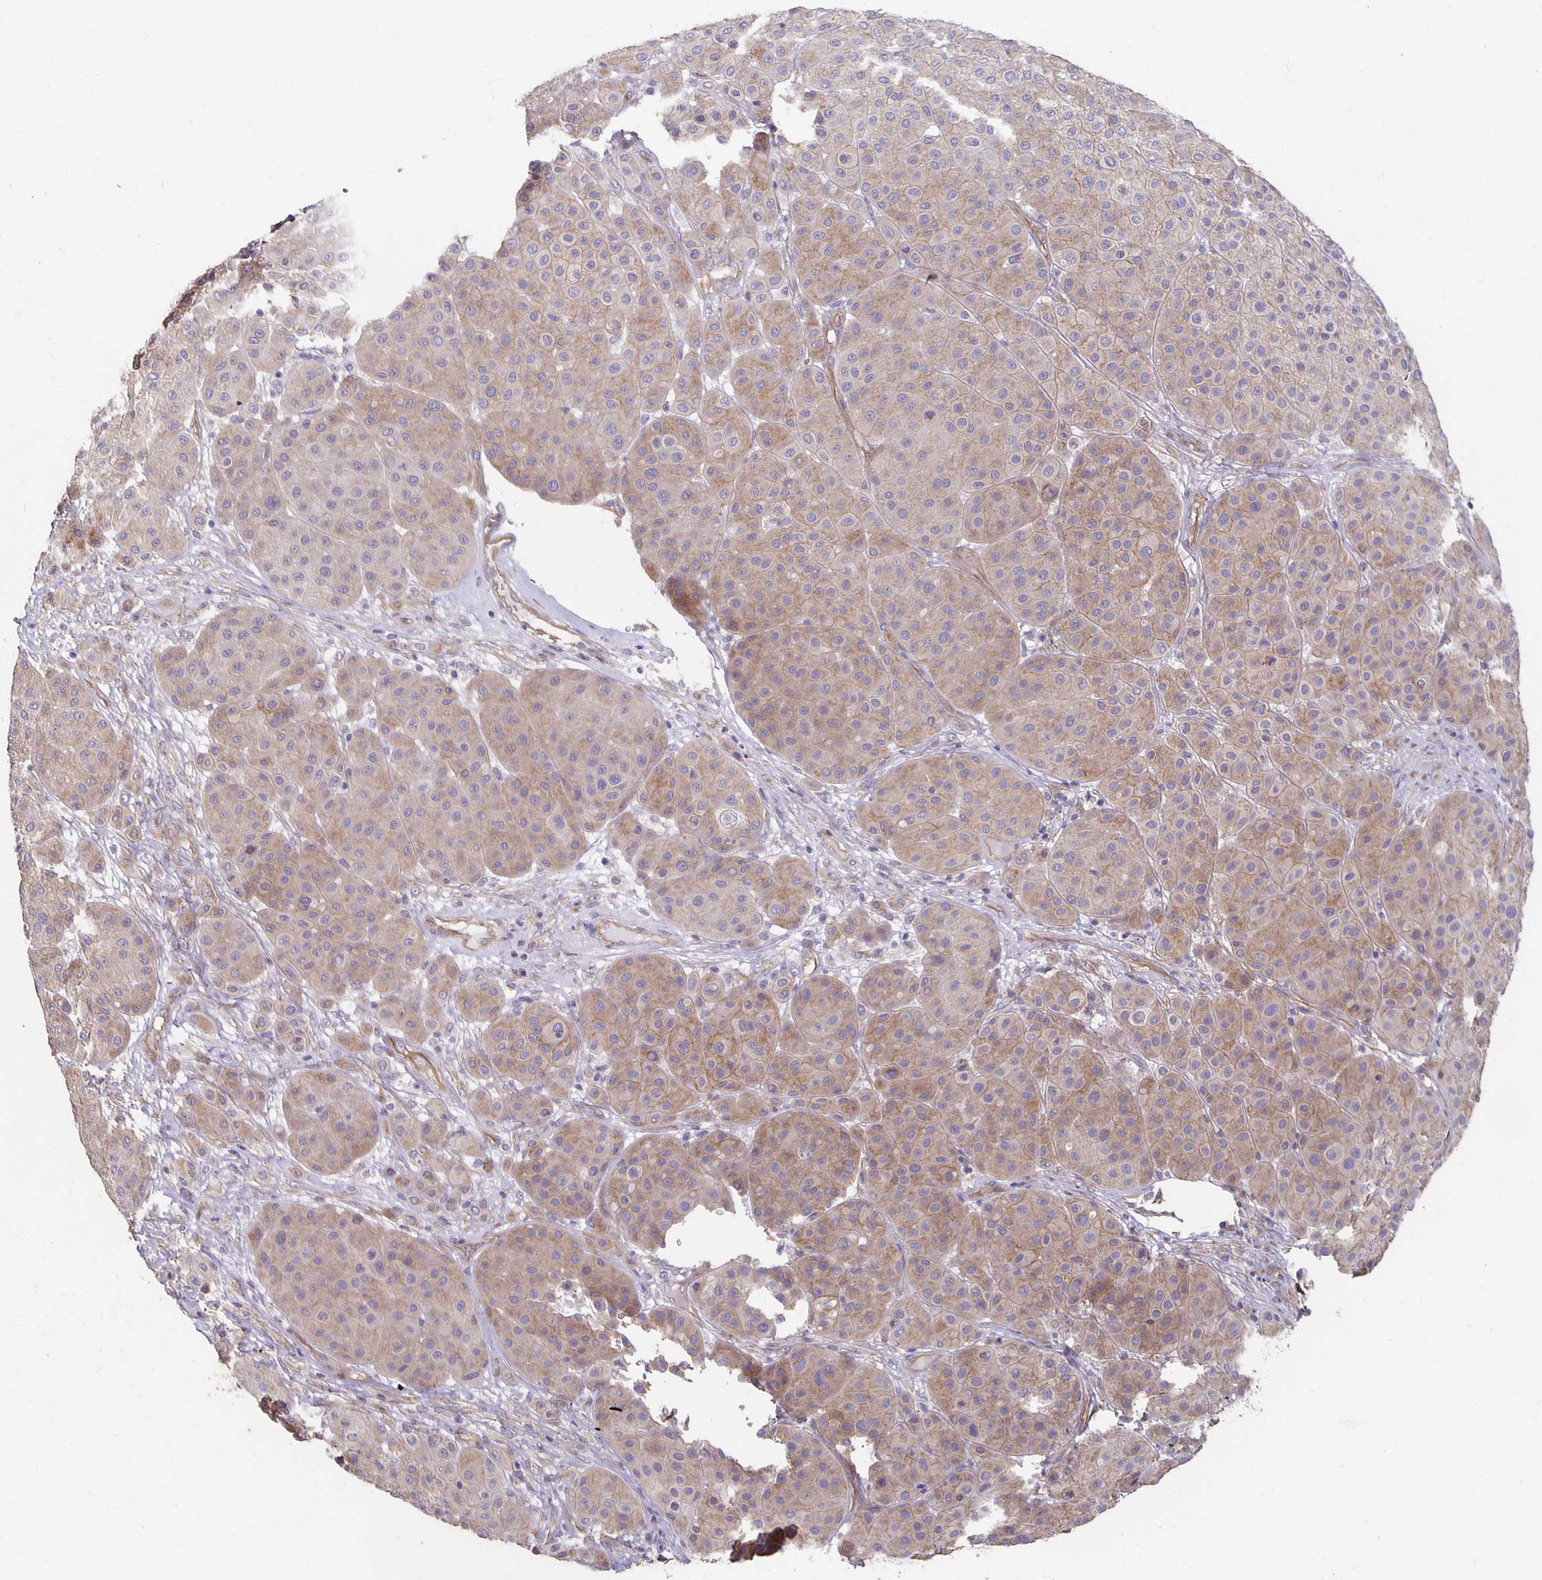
{"staining": {"intensity": "weak", "quantity": "25%-75%", "location": "cytoplasmic/membranous"}, "tissue": "melanoma", "cell_type": "Tumor cells", "image_type": "cancer", "snomed": [{"axis": "morphology", "description": "Malignant melanoma, Metastatic site"}, {"axis": "topography", "description": "Smooth muscle"}], "caption": "Melanoma was stained to show a protein in brown. There is low levels of weak cytoplasmic/membranous expression in about 25%-75% of tumor cells.", "gene": "PPP1R3E", "patient": {"sex": "male", "age": 41}}